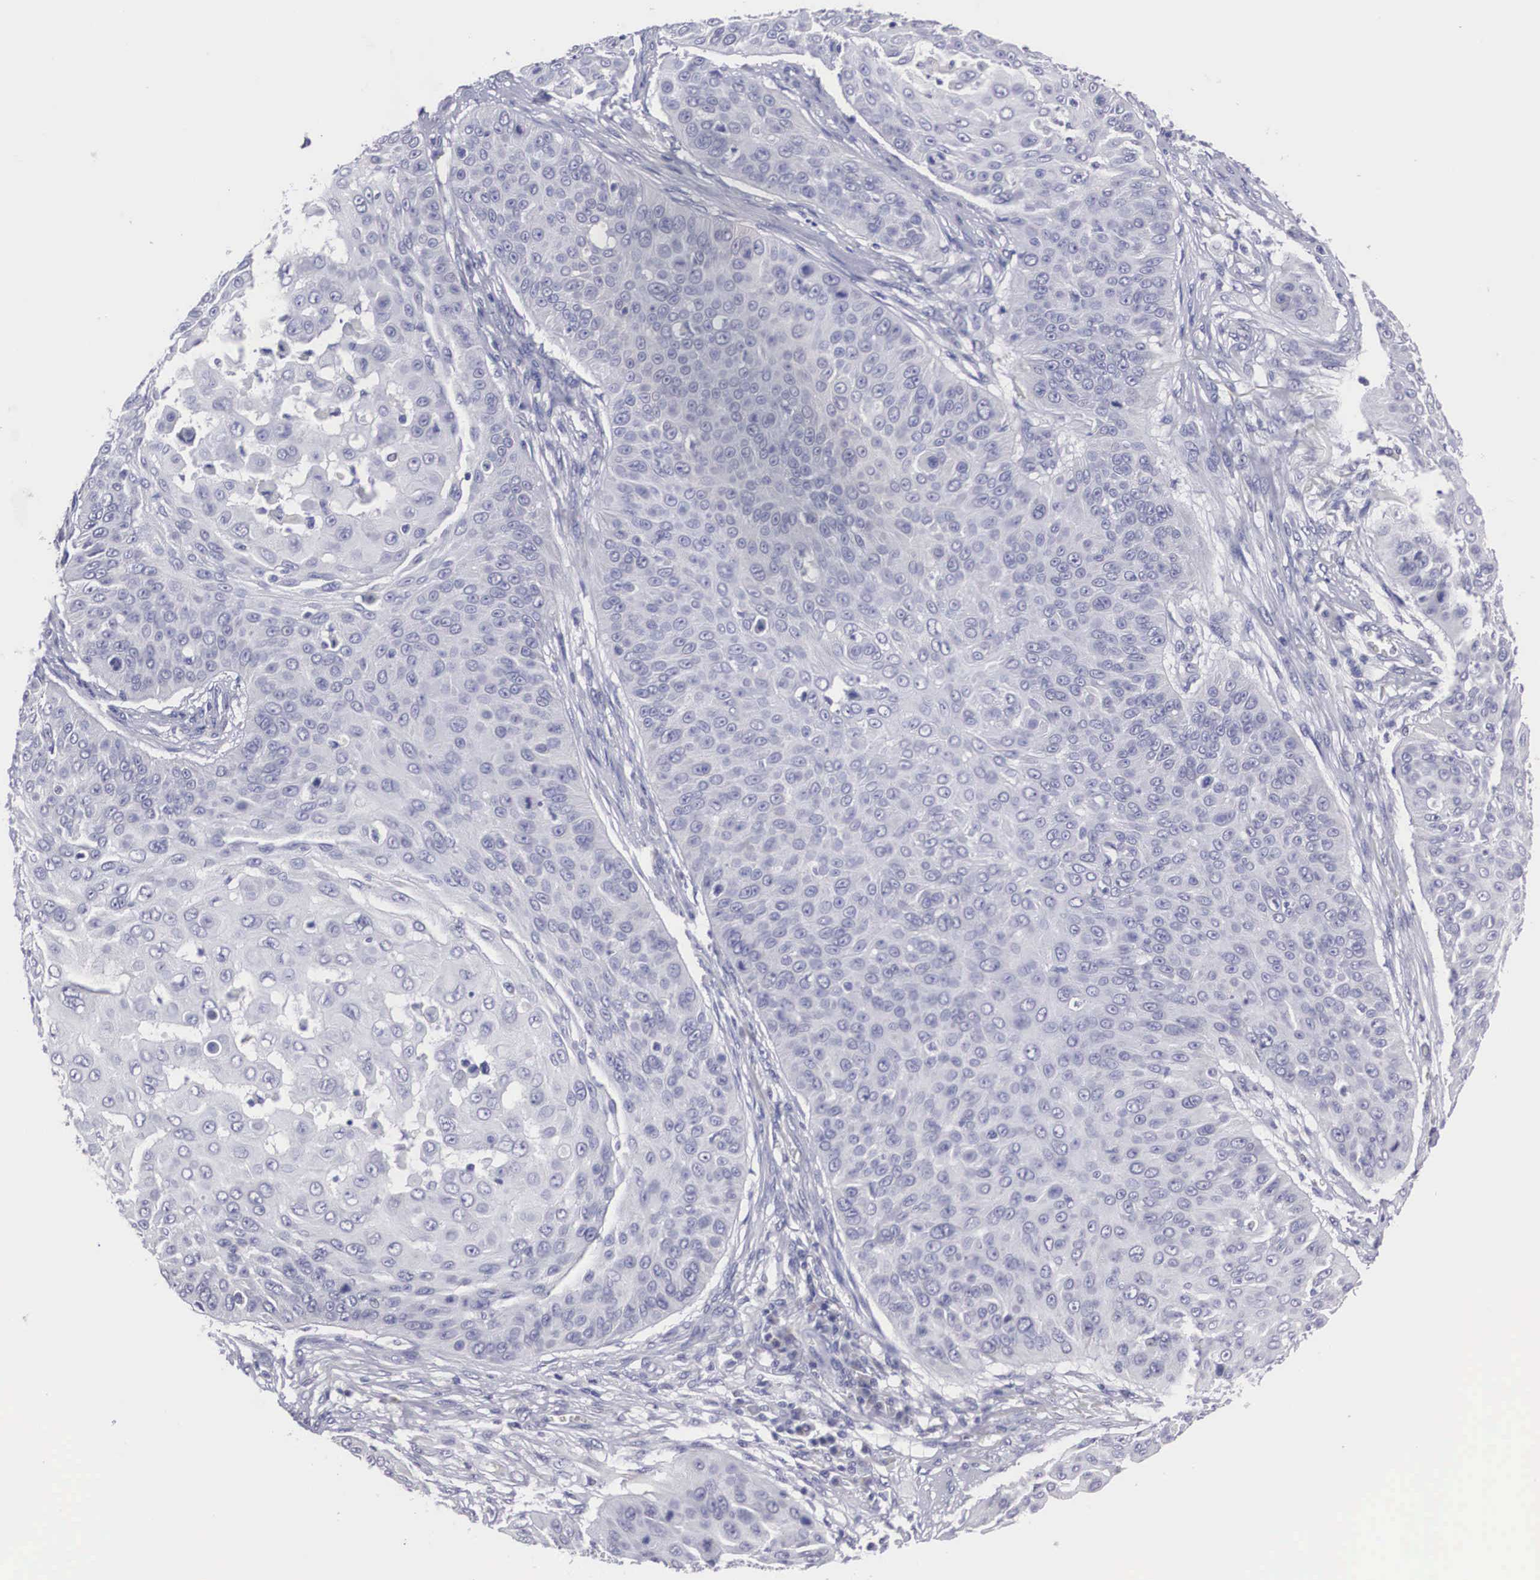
{"staining": {"intensity": "negative", "quantity": "none", "location": "none"}, "tissue": "skin cancer", "cell_type": "Tumor cells", "image_type": "cancer", "snomed": [{"axis": "morphology", "description": "Squamous cell carcinoma, NOS"}, {"axis": "topography", "description": "Skin"}], "caption": "There is no significant positivity in tumor cells of skin cancer (squamous cell carcinoma).", "gene": "ARMCX3", "patient": {"sex": "male", "age": 82}}